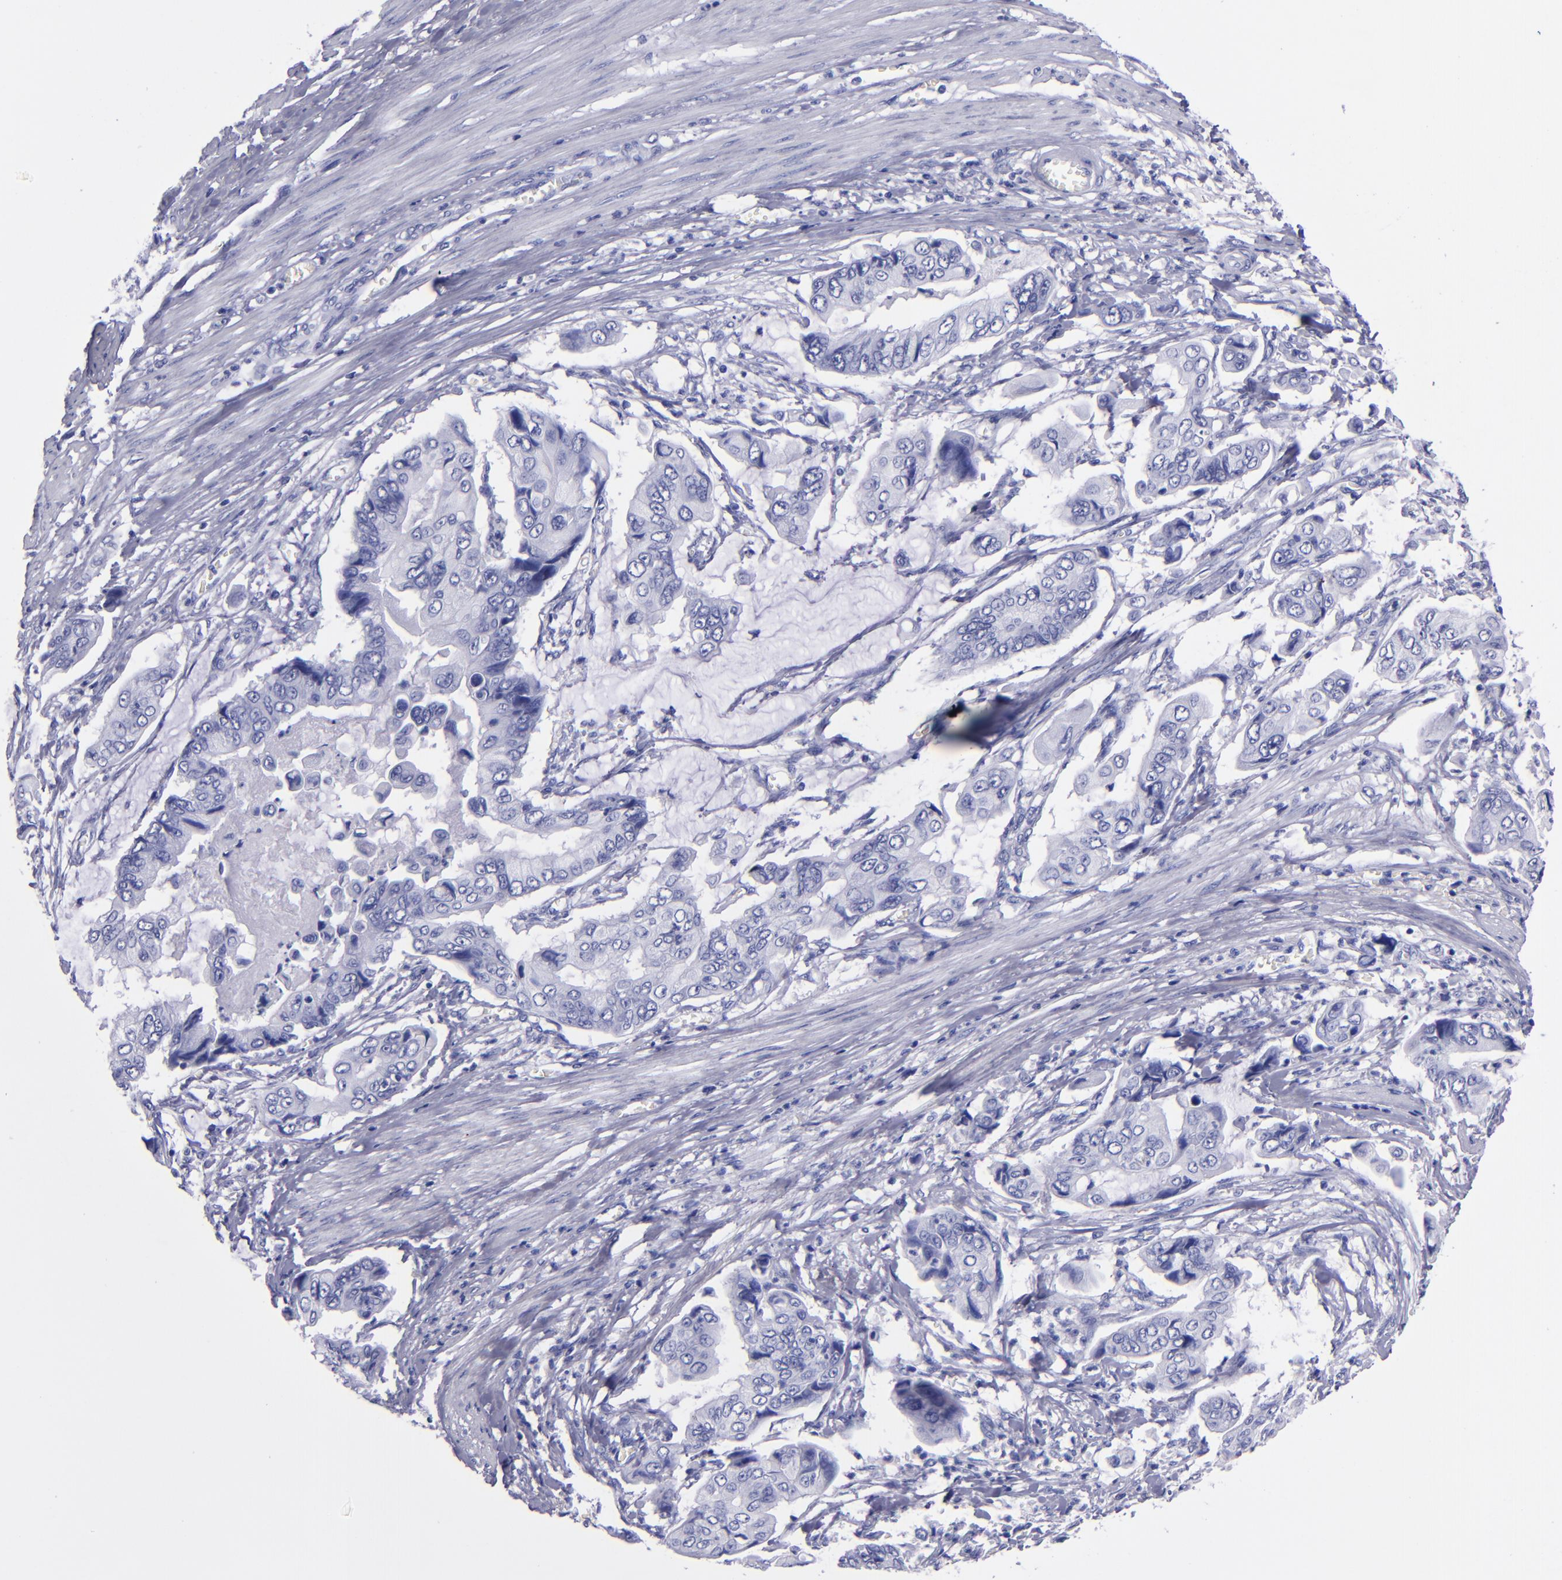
{"staining": {"intensity": "negative", "quantity": "none", "location": "none"}, "tissue": "stomach cancer", "cell_type": "Tumor cells", "image_type": "cancer", "snomed": [{"axis": "morphology", "description": "Adenocarcinoma, NOS"}, {"axis": "topography", "description": "Stomach, upper"}], "caption": "Immunohistochemical staining of human stomach cancer (adenocarcinoma) displays no significant staining in tumor cells. (DAB (3,3'-diaminobenzidine) immunohistochemistry, high magnification).", "gene": "CD37", "patient": {"sex": "male", "age": 80}}